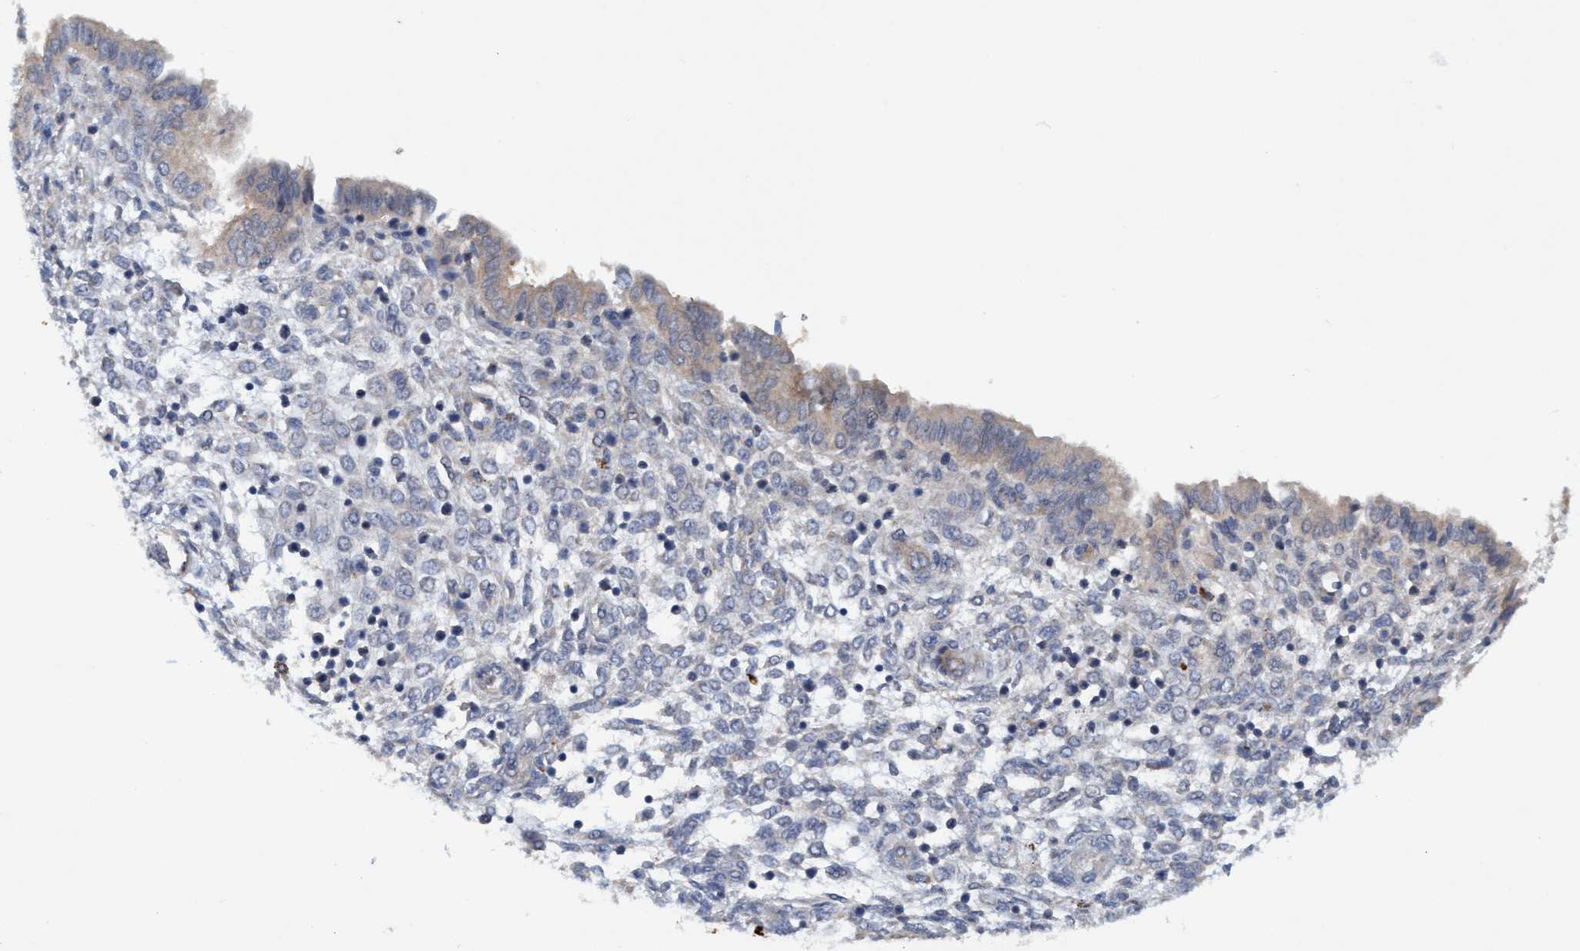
{"staining": {"intensity": "negative", "quantity": "none", "location": "none"}, "tissue": "endometrium", "cell_type": "Cells in endometrial stroma", "image_type": "normal", "snomed": [{"axis": "morphology", "description": "Normal tissue, NOS"}, {"axis": "topography", "description": "Endometrium"}], "caption": "Protein analysis of normal endometrium reveals no significant expression in cells in endometrial stroma.", "gene": "TRIM65", "patient": {"sex": "female", "age": 33}}